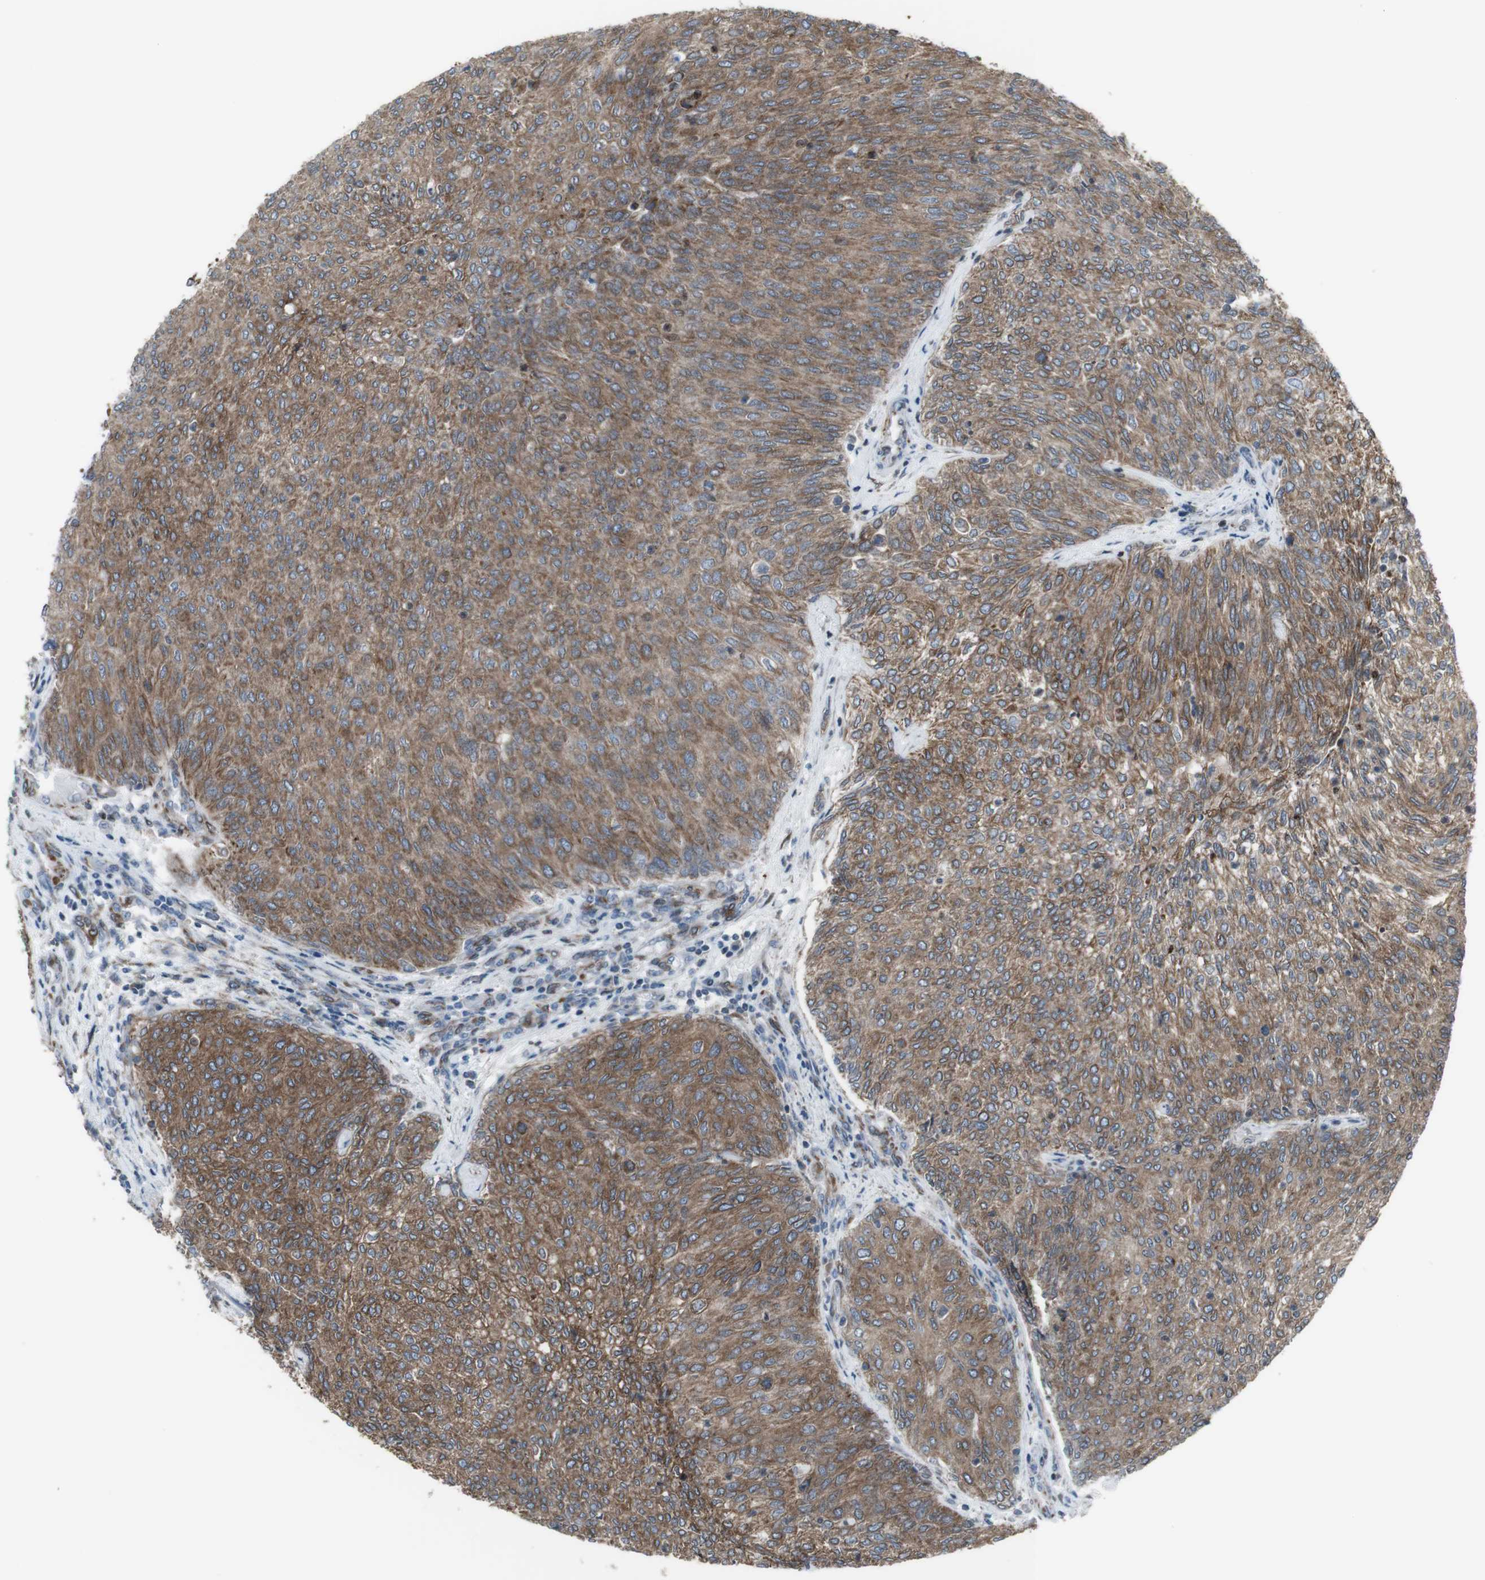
{"staining": {"intensity": "moderate", "quantity": ">75%", "location": "cytoplasmic/membranous"}, "tissue": "urothelial cancer", "cell_type": "Tumor cells", "image_type": "cancer", "snomed": [{"axis": "morphology", "description": "Urothelial carcinoma, Low grade"}, {"axis": "topography", "description": "Urinary bladder"}], "caption": "Human urothelial cancer stained for a protein (brown) reveals moderate cytoplasmic/membranous positive positivity in about >75% of tumor cells.", "gene": "LNPK", "patient": {"sex": "female", "age": 79}}